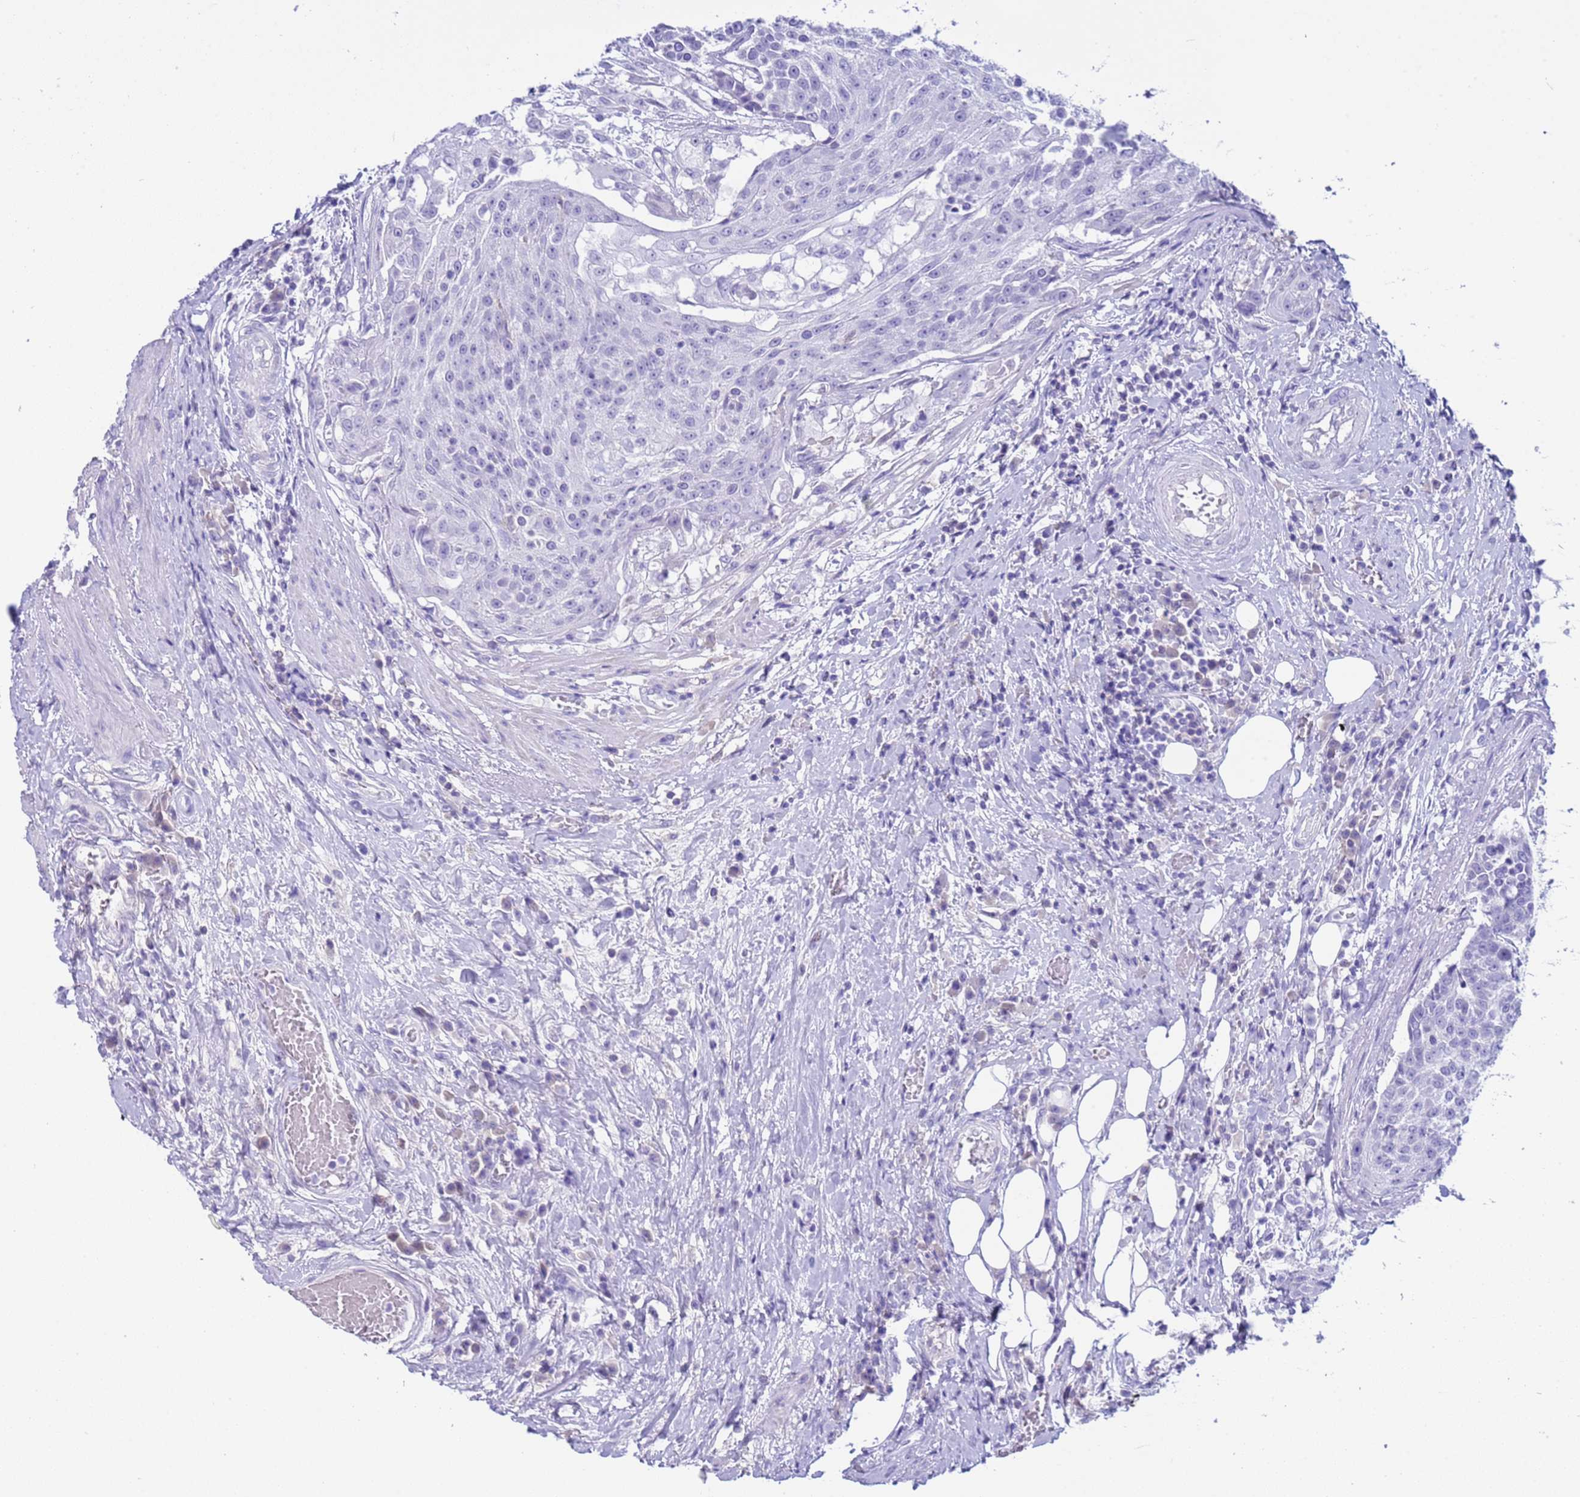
{"staining": {"intensity": "negative", "quantity": "none", "location": "none"}, "tissue": "urothelial cancer", "cell_type": "Tumor cells", "image_type": "cancer", "snomed": [{"axis": "morphology", "description": "Urothelial carcinoma, High grade"}, {"axis": "topography", "description": "Urinary bladder"}], "caption": "The immunohistochemistry (IHC) photomicrograph has no significant positivity in tumor cells of urothelial cancer tissue.", "gene": "CKM", "patient": {"sex": "female", "age": 63}}